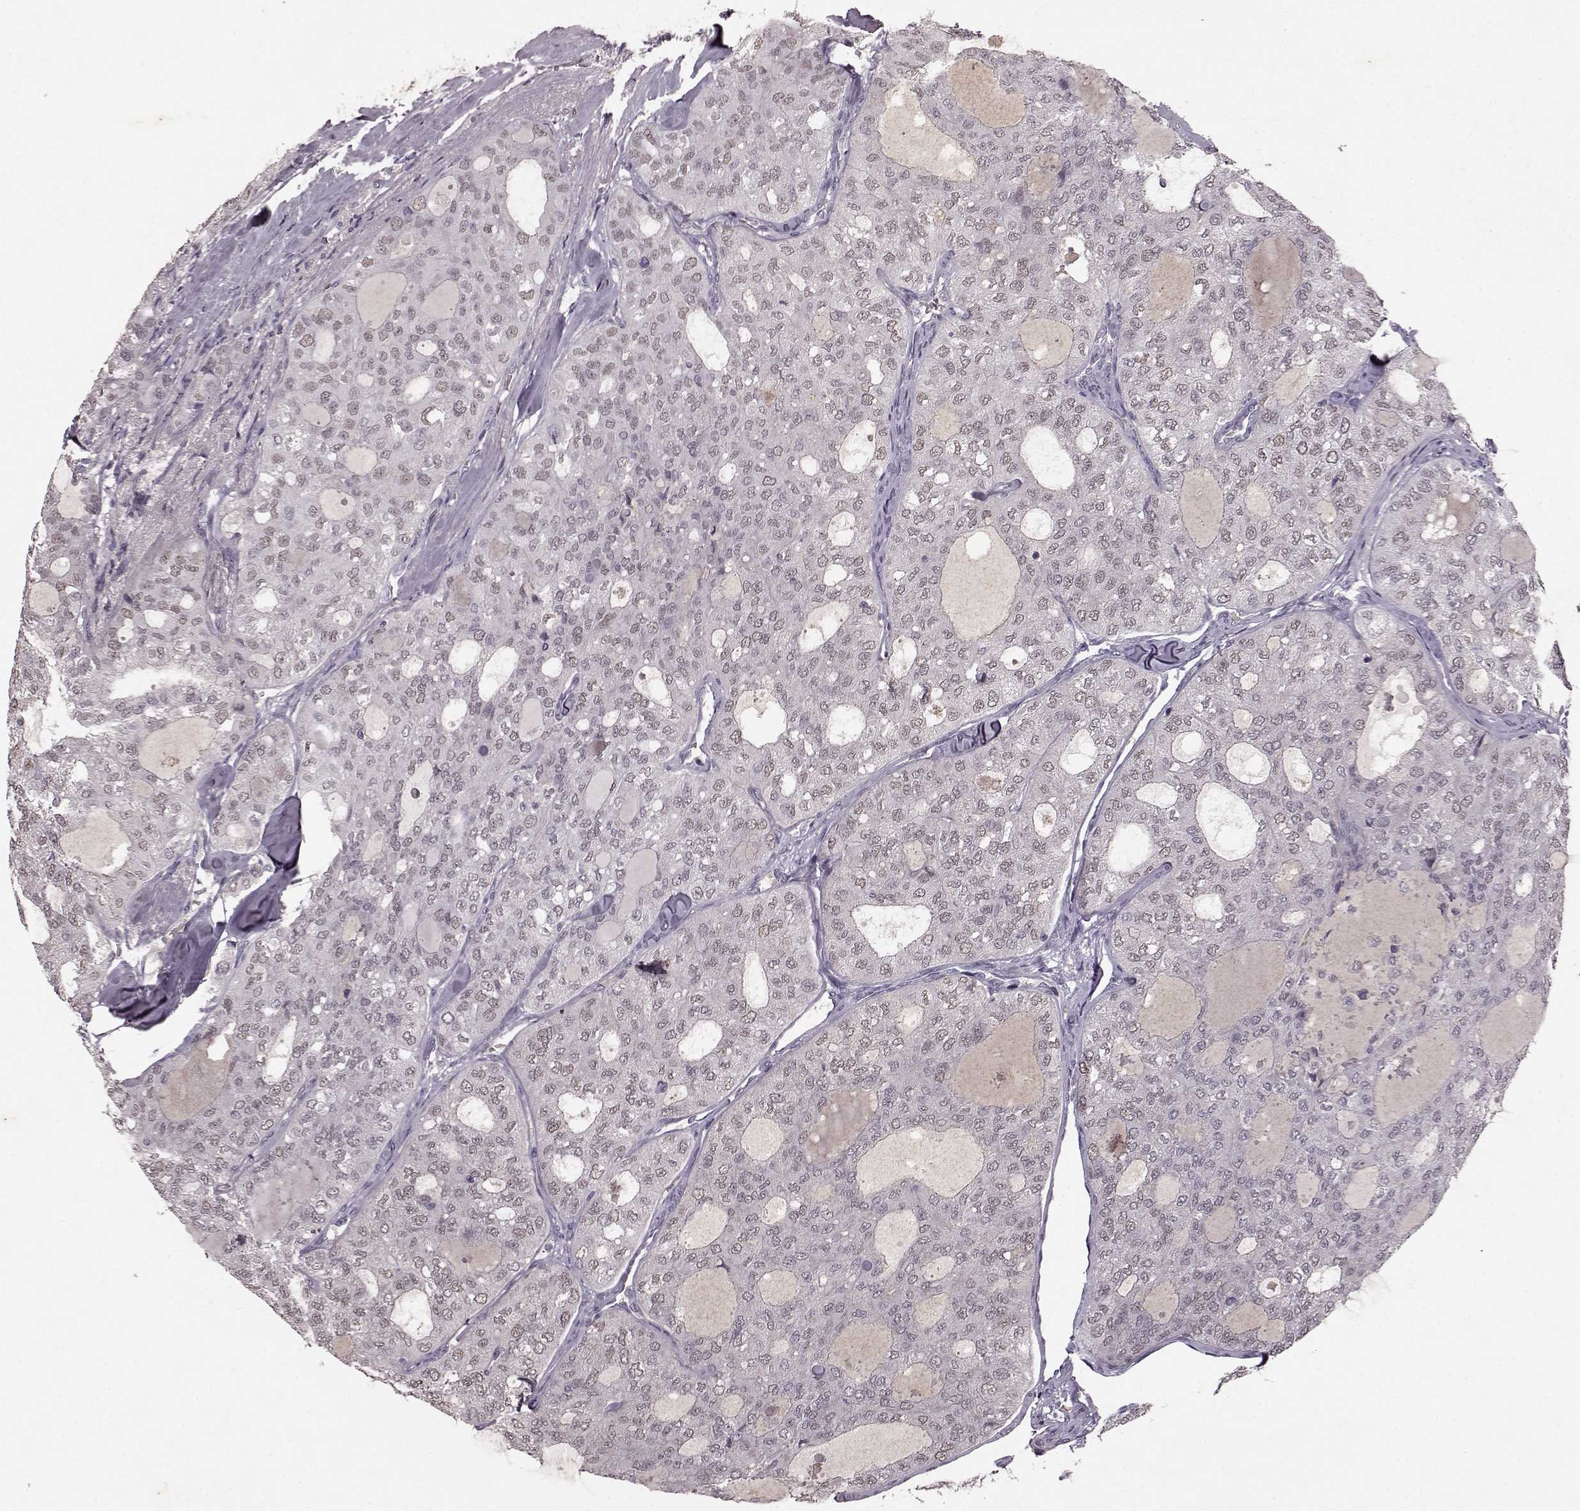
{"staining": {"intensity": "negative", "quantity": "none", "location": "none"}, "tissue": "thyroid cancer", "cell_type": "Tumor cells", "image_type": "cancer", "snomed": [{"axis": "morphology", "description": "Follicular adenoma carcinoma, NOS"}, {"axis": "topography", "description": "Thyroid gland"}], "caption": "Protein analysis of thyroid cancer demonstrates no significant positivity in tumor cells.", "gene": "FRRS1L", "patient": {"sex": "male", "age": 75}}